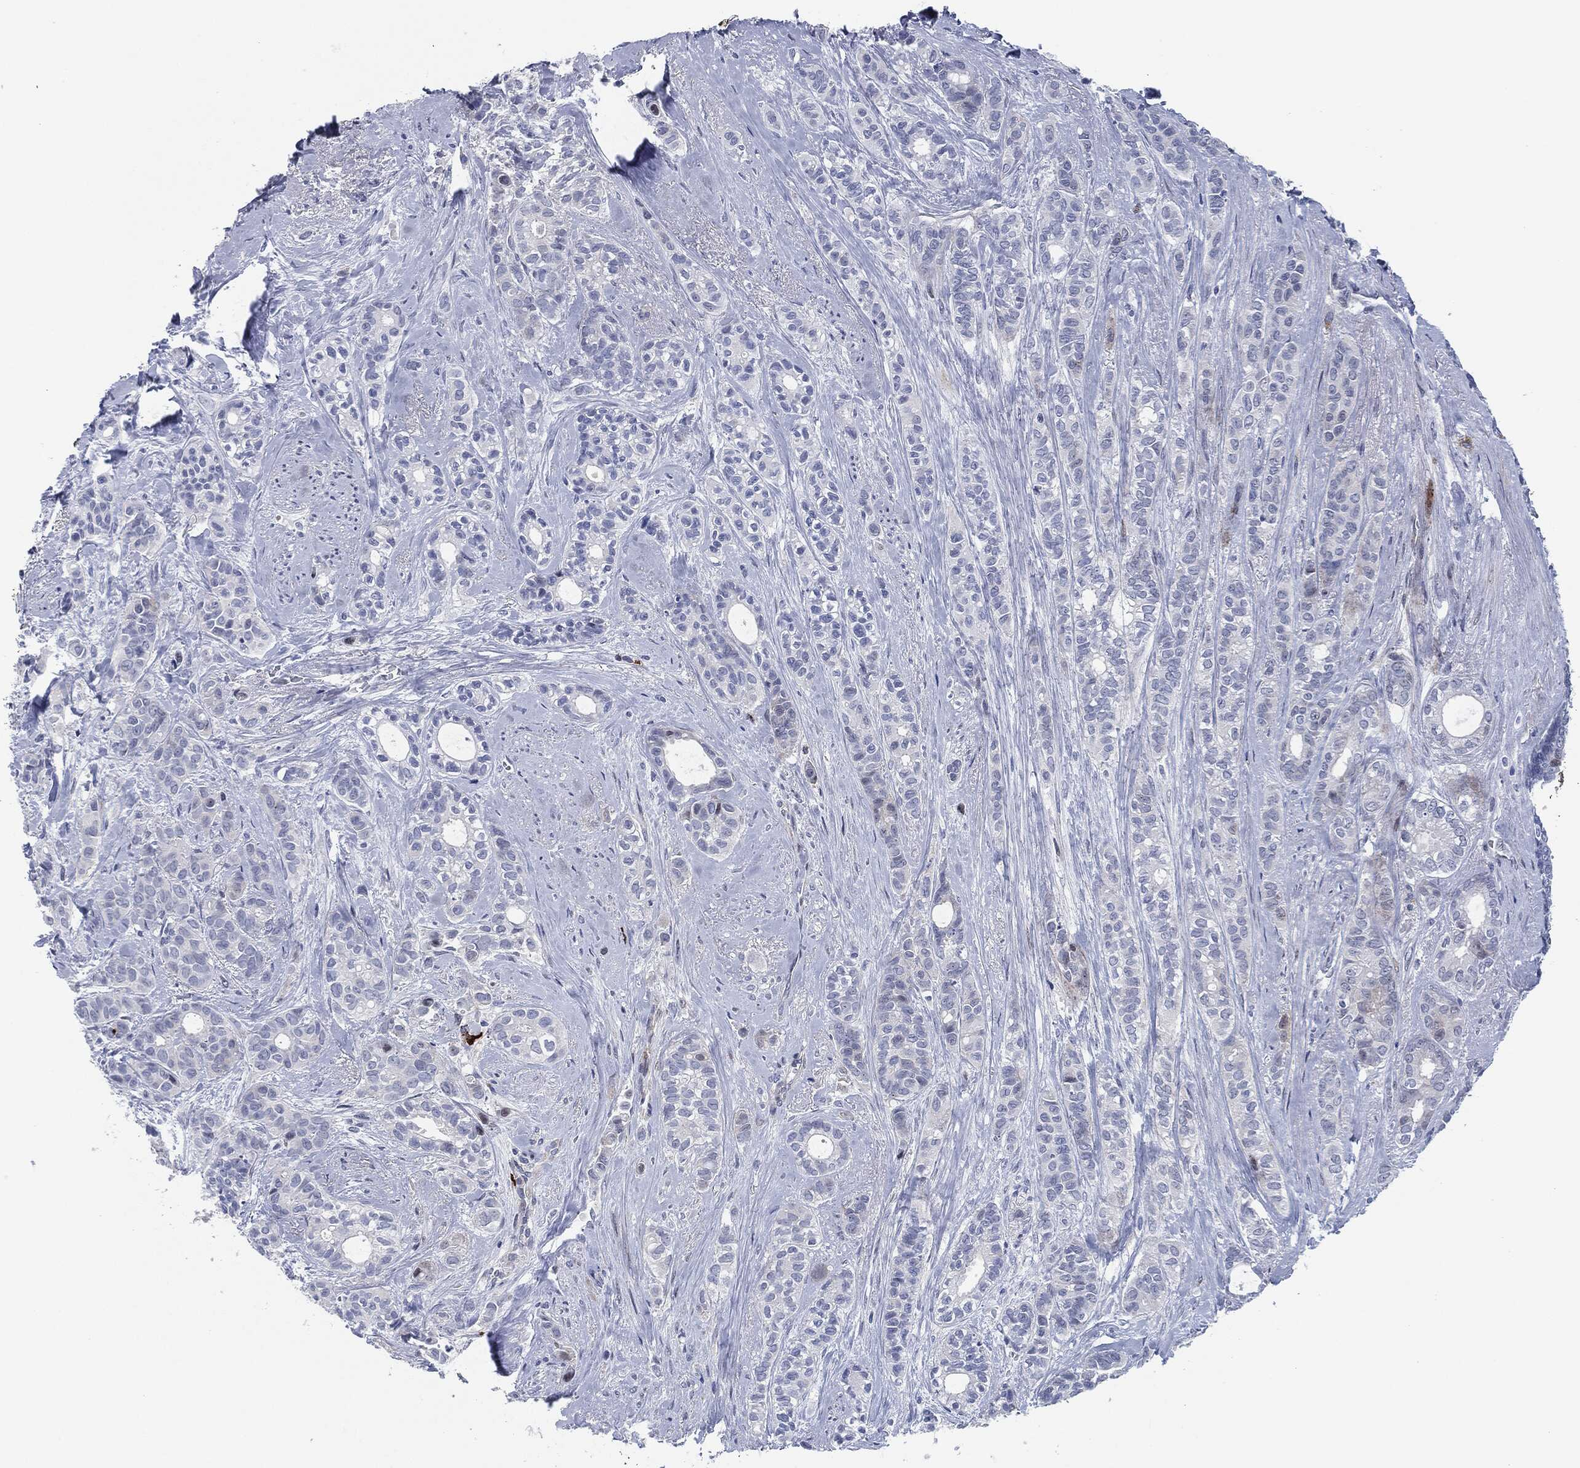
{"staining": {"intensity": "negative", "quantity": "none", "location": "none"}, "tissue": "breast cancer", "cell_type": "Tumor cells", "image_type": "cancer", "snomed": [{"axis": "morphology", "description": "Duct carcinoma"}, {"axis": "topography", "description": "Breast"}], "caption": "This is an immunohistochemistry (IHC) photomicrograph of human infiltrating ductal carcinoma (breast). There is no expression in tumor cells.", "gene": "MPO", "patient": {"sex": "female", "age": 71}}